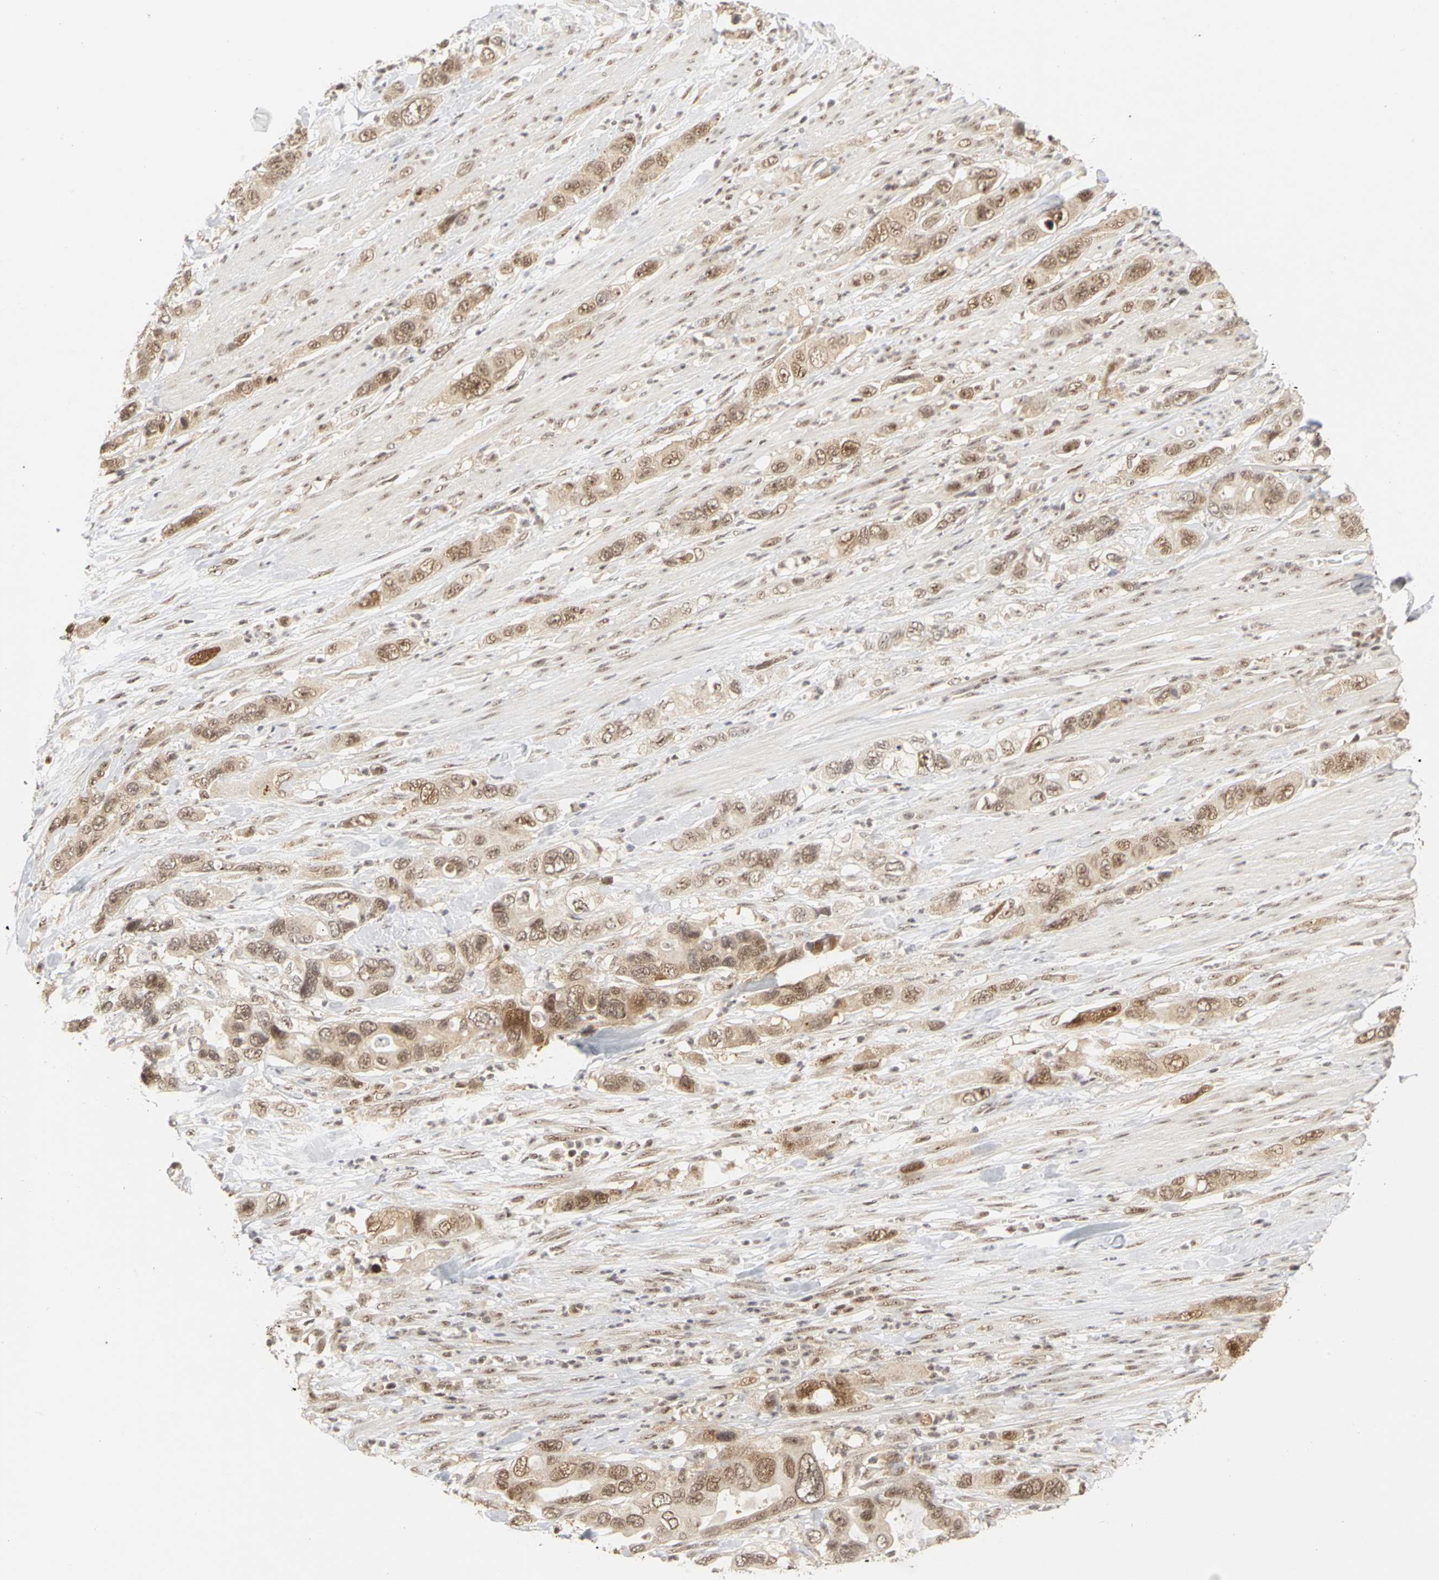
{"staining": {"intensity": "moderate", "quantity": ">75%", "location": "cytoplasmic/membranous,nuclear"}, "tissue": "pancreatic cancer", "cell_type": "Tumor cells", "image_type": "cancer", "snomed": [{"axis": "morphology", "description": "Adenocarcinoma, NOS"}, {"axis": "topography", "description": "Pancreas"}], "caption": "High-power microscopy captured an immunohistochemistry (IHC) photomicrograph of adenocarcinoma (pancreatic), revealing moderate cytoplasmic/membranous and nuclear staining in about >75% of tumor cells.", "gene": "CSNK2B", "patient": {"sex": "female", "age": 71}}